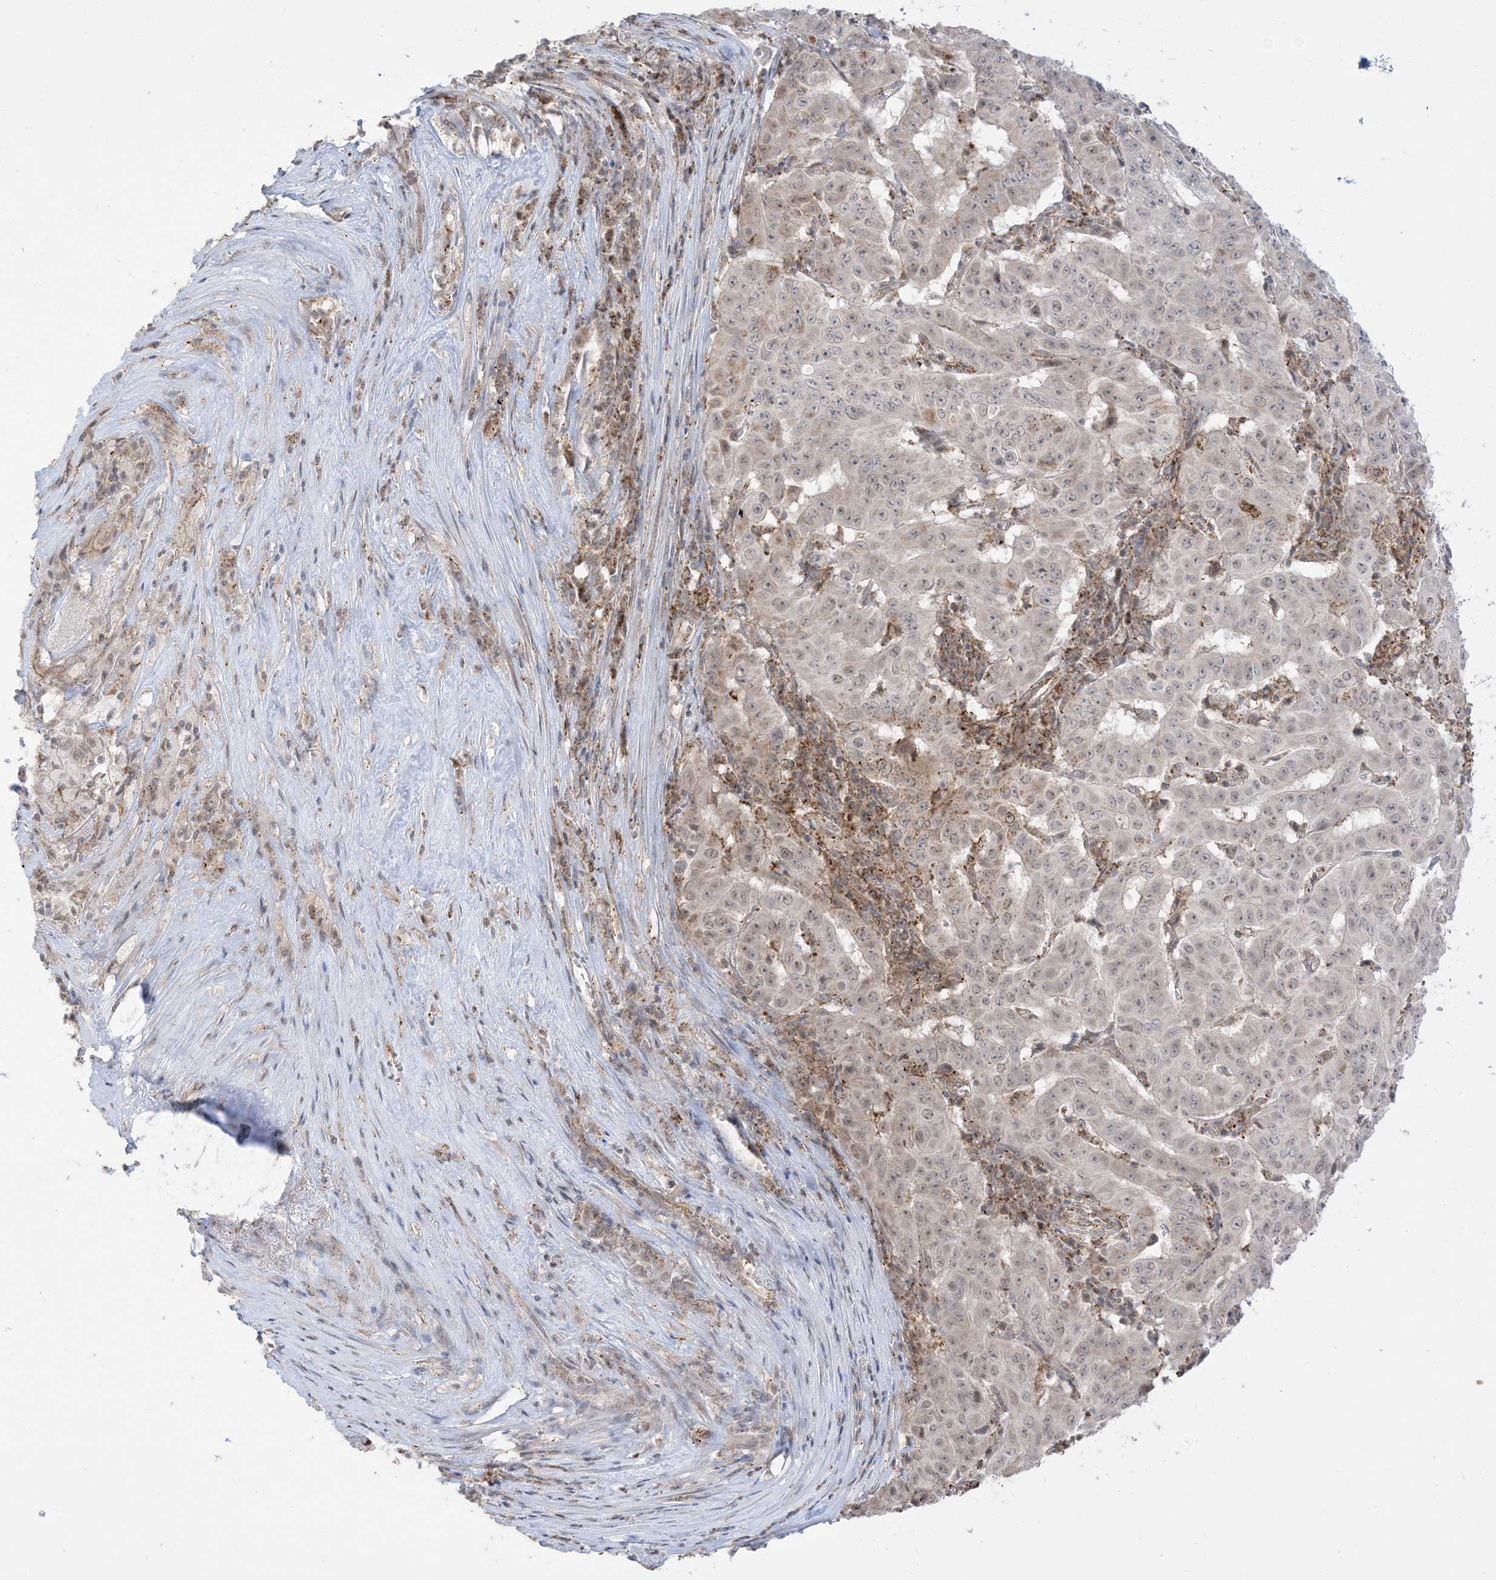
{"staining": {"intensity": "weak", "quantity": "25%-75%", "location": "nuclear"}, "tissue": "pancreatic cancer", "cell_type": "Tumor cells", "image_type": "cancer", "snomed": [{"axis": "morphology", "description": "Adenocarcinoma, NOS"}, {"axis": "topography", "description": "Pancreas"}], "caption": "Pancreatic cancer (adenocarcinoma) stained with a brown dye reveals weak nuclear positive staining in approximately 25%-75% of tumor cells.", "gene": "KANSL3", "patient": {"sex": "male", "age": 63}}